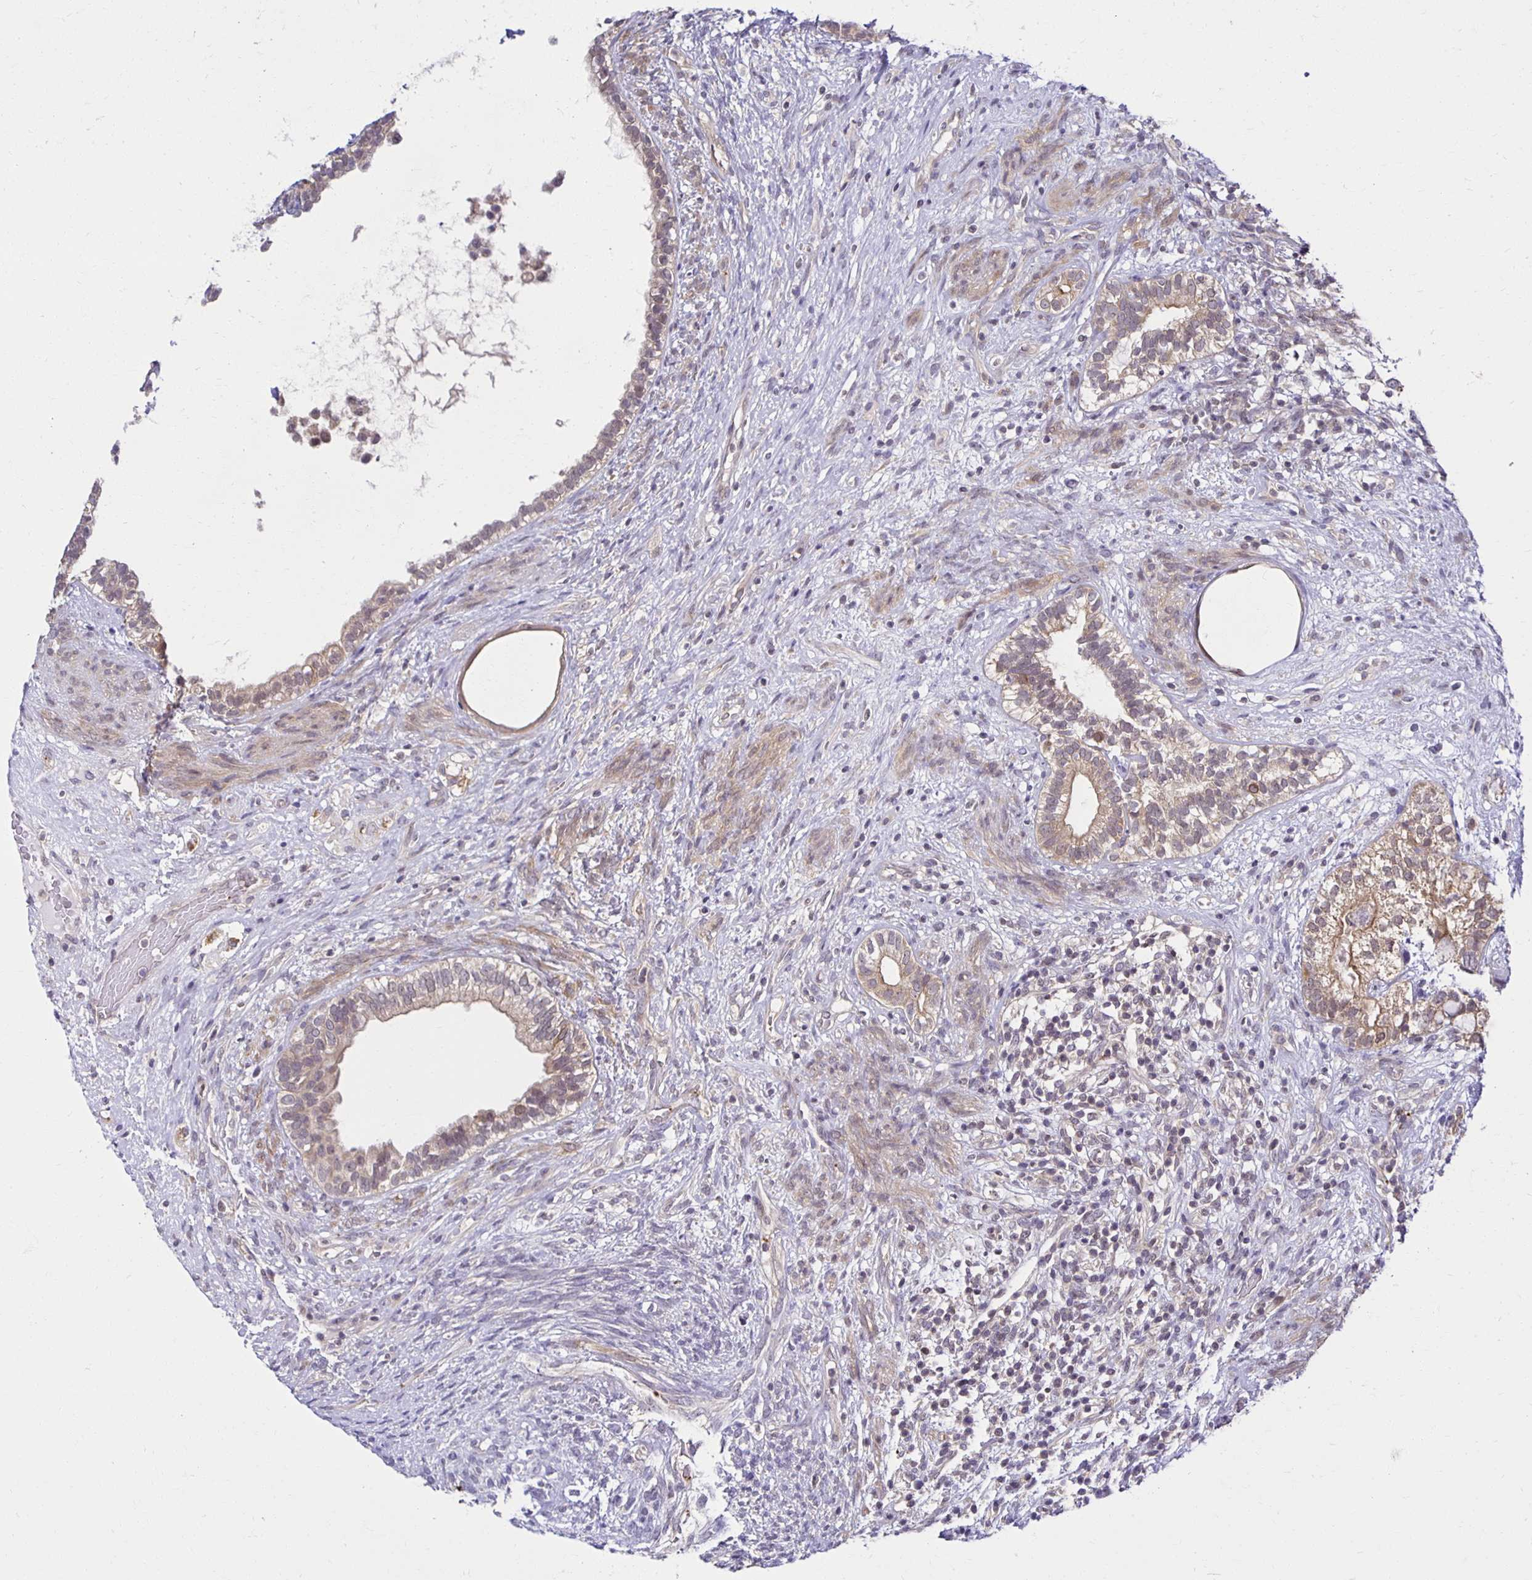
{"staining": {"intensity": "weak", "quantity": "25%-75%", "location": "cytoplasmic/membranous"}, "tissue": "testis cancer", "cell_type": "Tumor cells", "image_type": "cancer", "snomed": [{"axis": "morphology", "description": "Seminoma, NOS"}, {"axis": "morphology", "description": "Carcinoma, Embryonal, NOS"}, {"axis": "topography", "description": "Testis"}], "caption": "Immunohistochemistry of human testis cancer reveals low levels of weak cytoplasmic/membranous staining in approximately 25%-75% of tumor cells.", "gene": "MIEN1", "patient": {"sex": "male", "age": 41}}